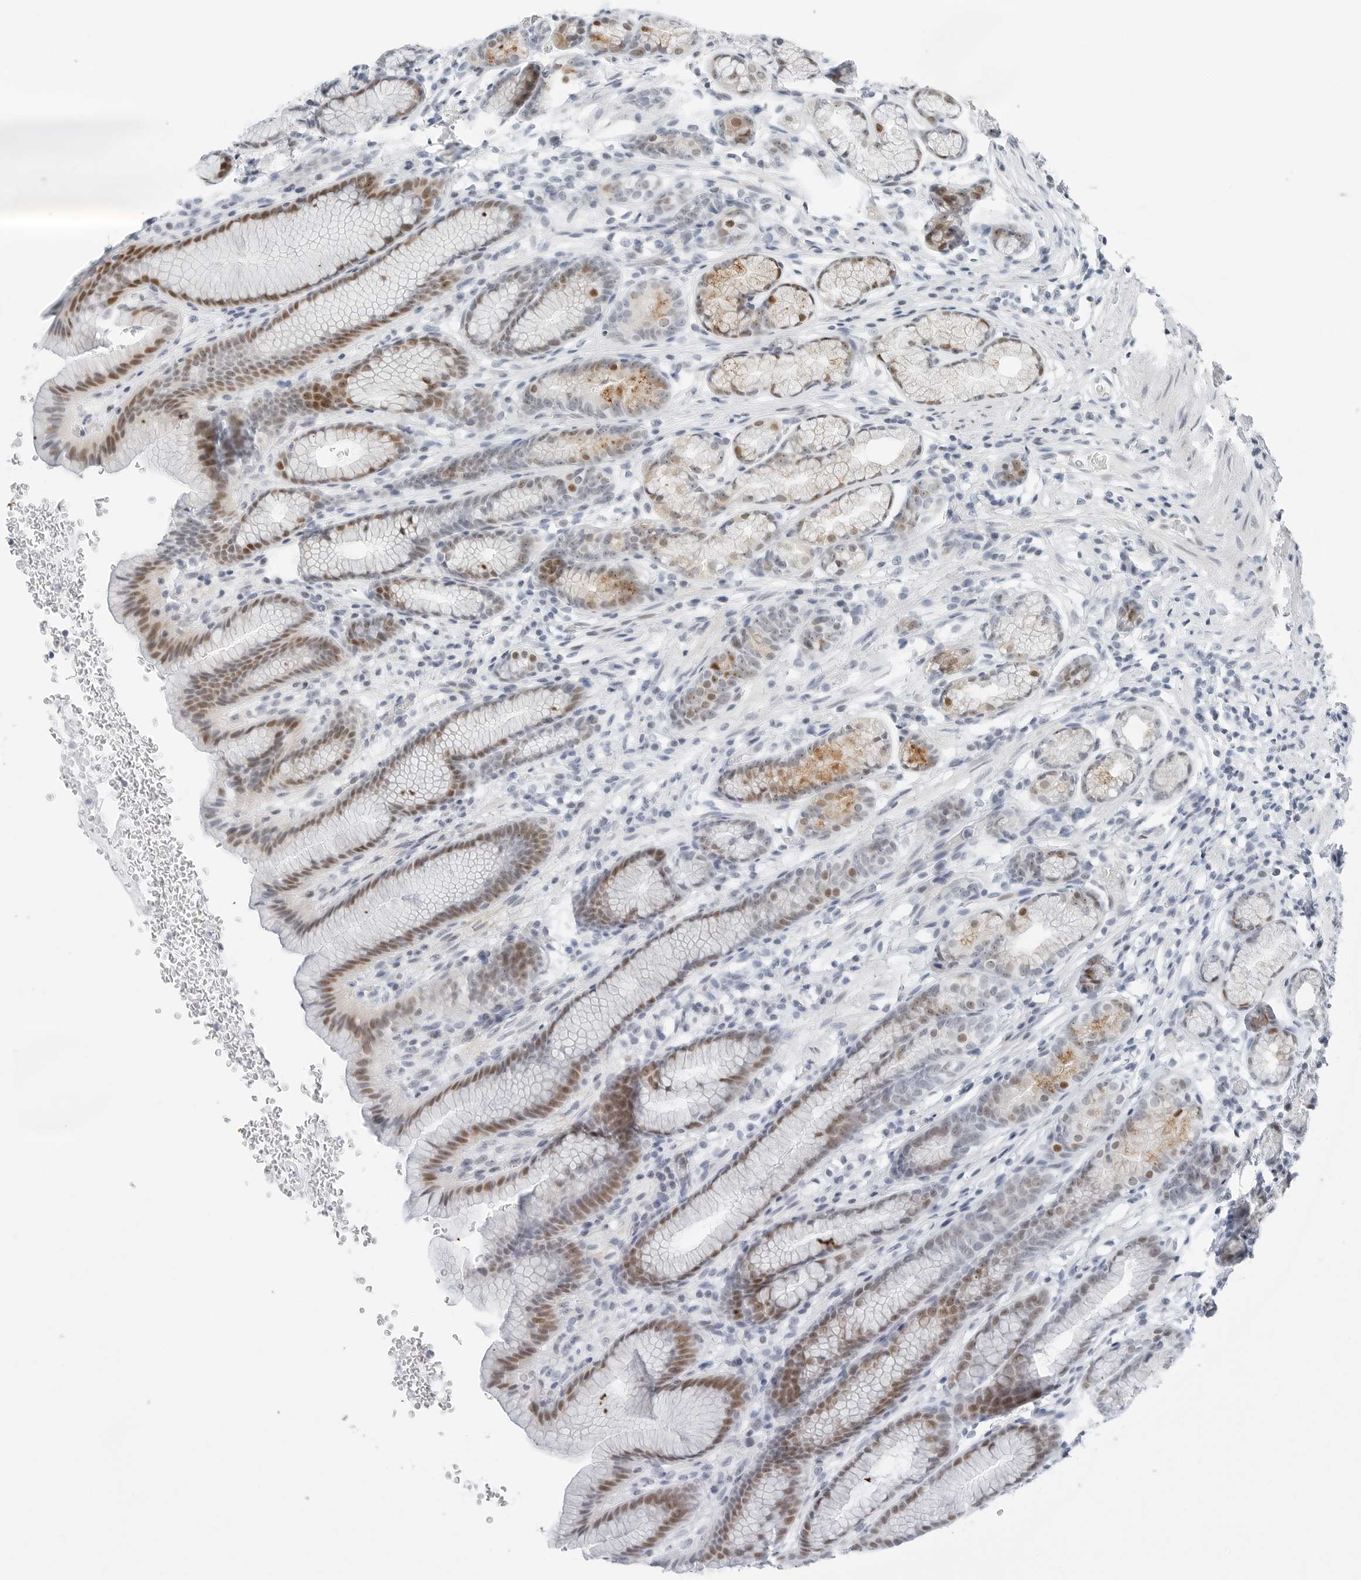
{"staining": {"intensity": "moderate", "quantity": "25%-75%", "location": "cytoplasmic/membranous,nuclear"}, "tissue": "stomach", "cell_type": "Glandular cells", "image_type": "normal", "snomed": [{"axis": "morphology", "description": "Normal tissue, NOS"}, {"axis": "topography", "description": "Stomach"}], "caption": "Stomach stained with DAB (3,3'-diaminobenzidine) IHC demonstrates medium levels of moderate cytoplasmic/membranous,nuclear positivity in approximately 25%-75% of glandular cells. The protein of interest is shown in brown color, while the nuclei are stained blue.", "gene": "NTMT2", "patient": {"sex": "male", "age": 42}}